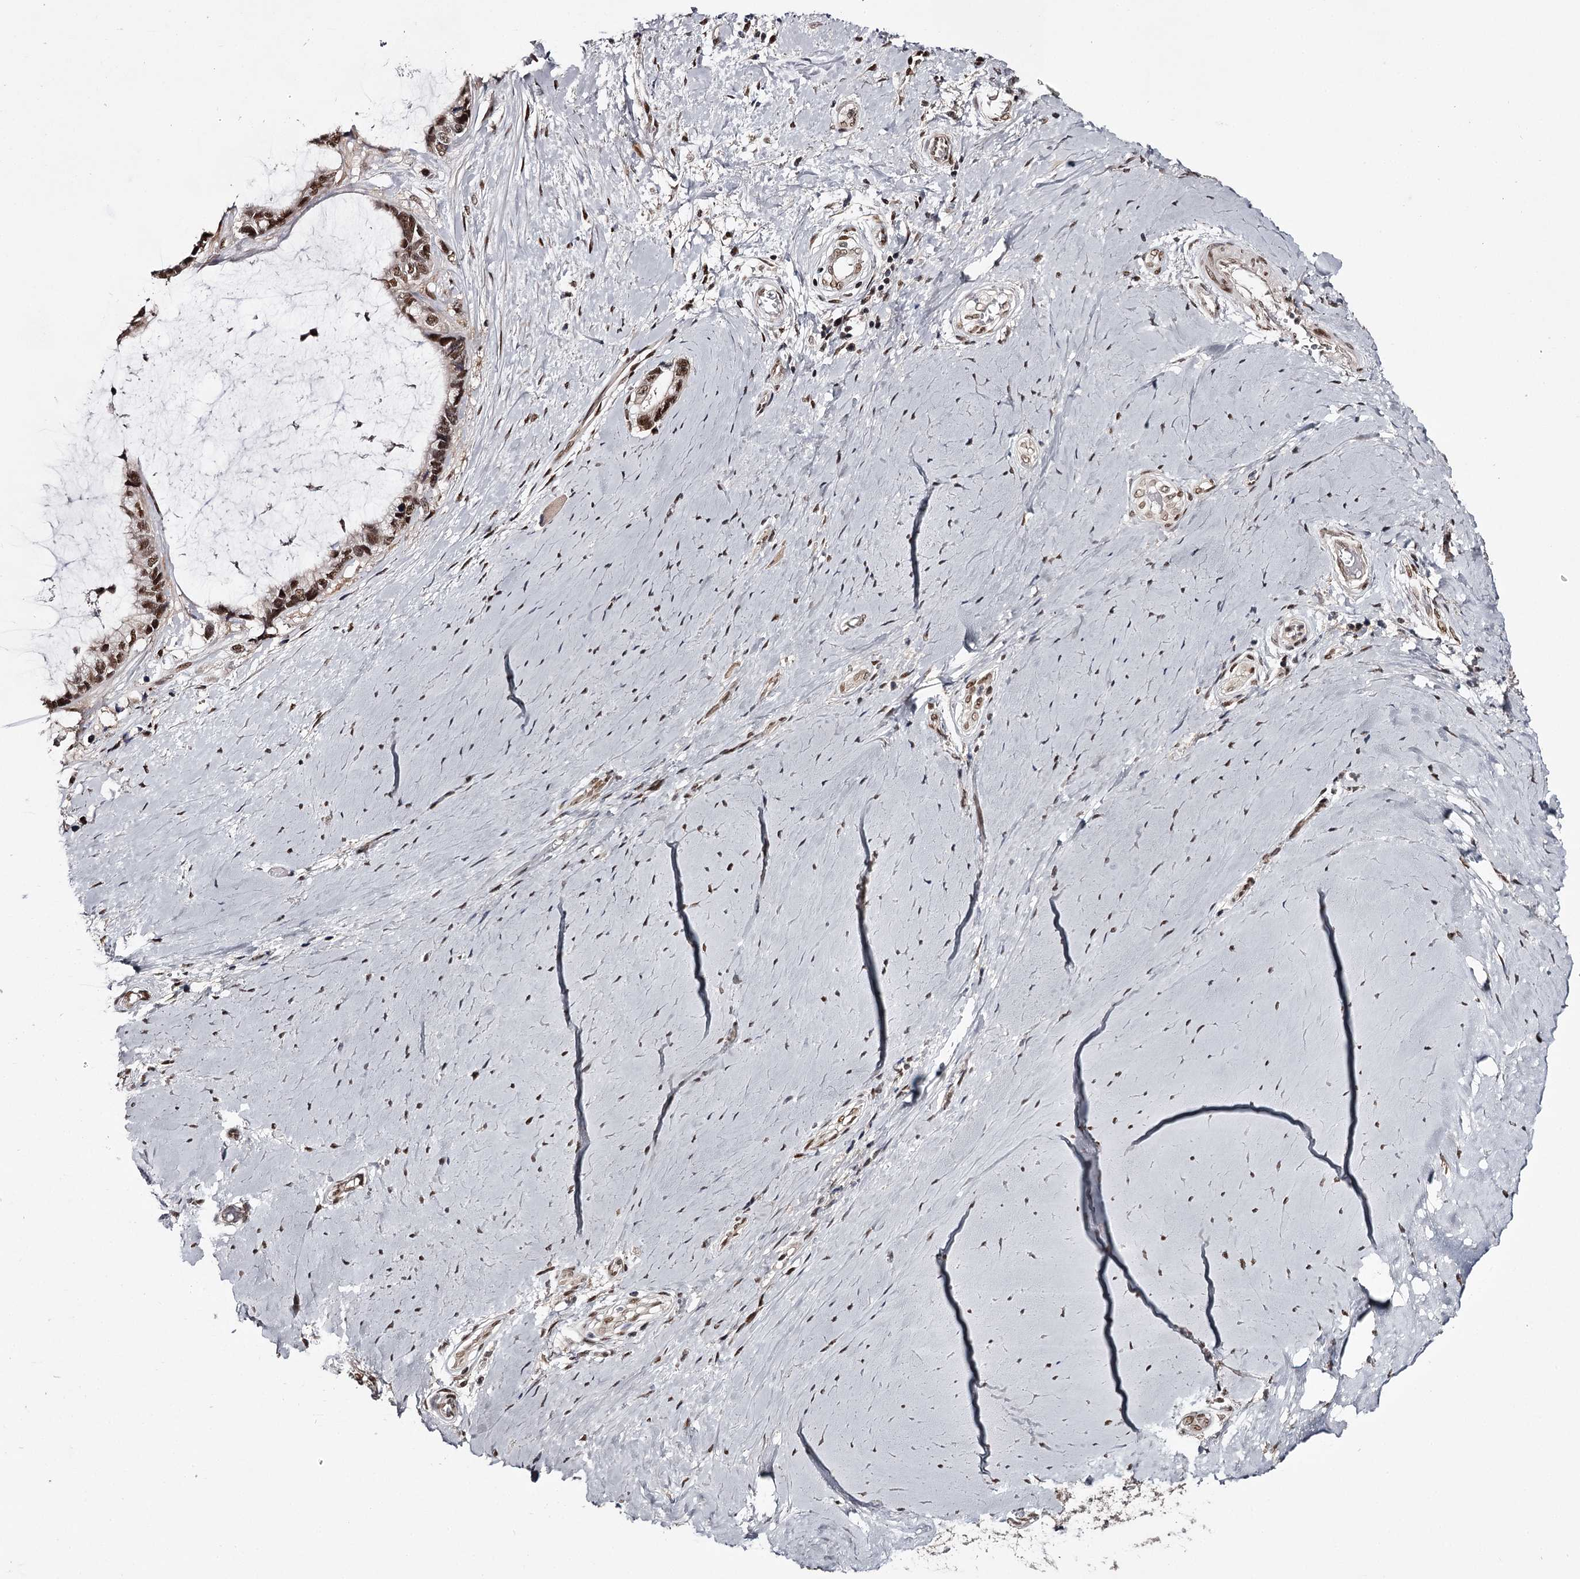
{"staining": {"intensity": "strong", "quantity": ">75%", "location": "nuclear"}, "tissue": "ovarian cancer", "cell_type": "Tumor cells", "image_type": "cancer", "snomed": [{"axis": "morphology", "description": "Cystadenocarcinoma, mucinous, NOS"}, {"axis": "topography", "description": "Ovary"}], "caption": "This photomicrograph displays ovarian mucinous cystadenocarcinoma stained with immunohistochemistry (IHC) to label a protein in brown. The nuclear of tumor cells show strong positivity for the protein. Nuclei are counter-stained blue.", "gene": "TTC33", "patient": {"sex": "female", "age": 39}}